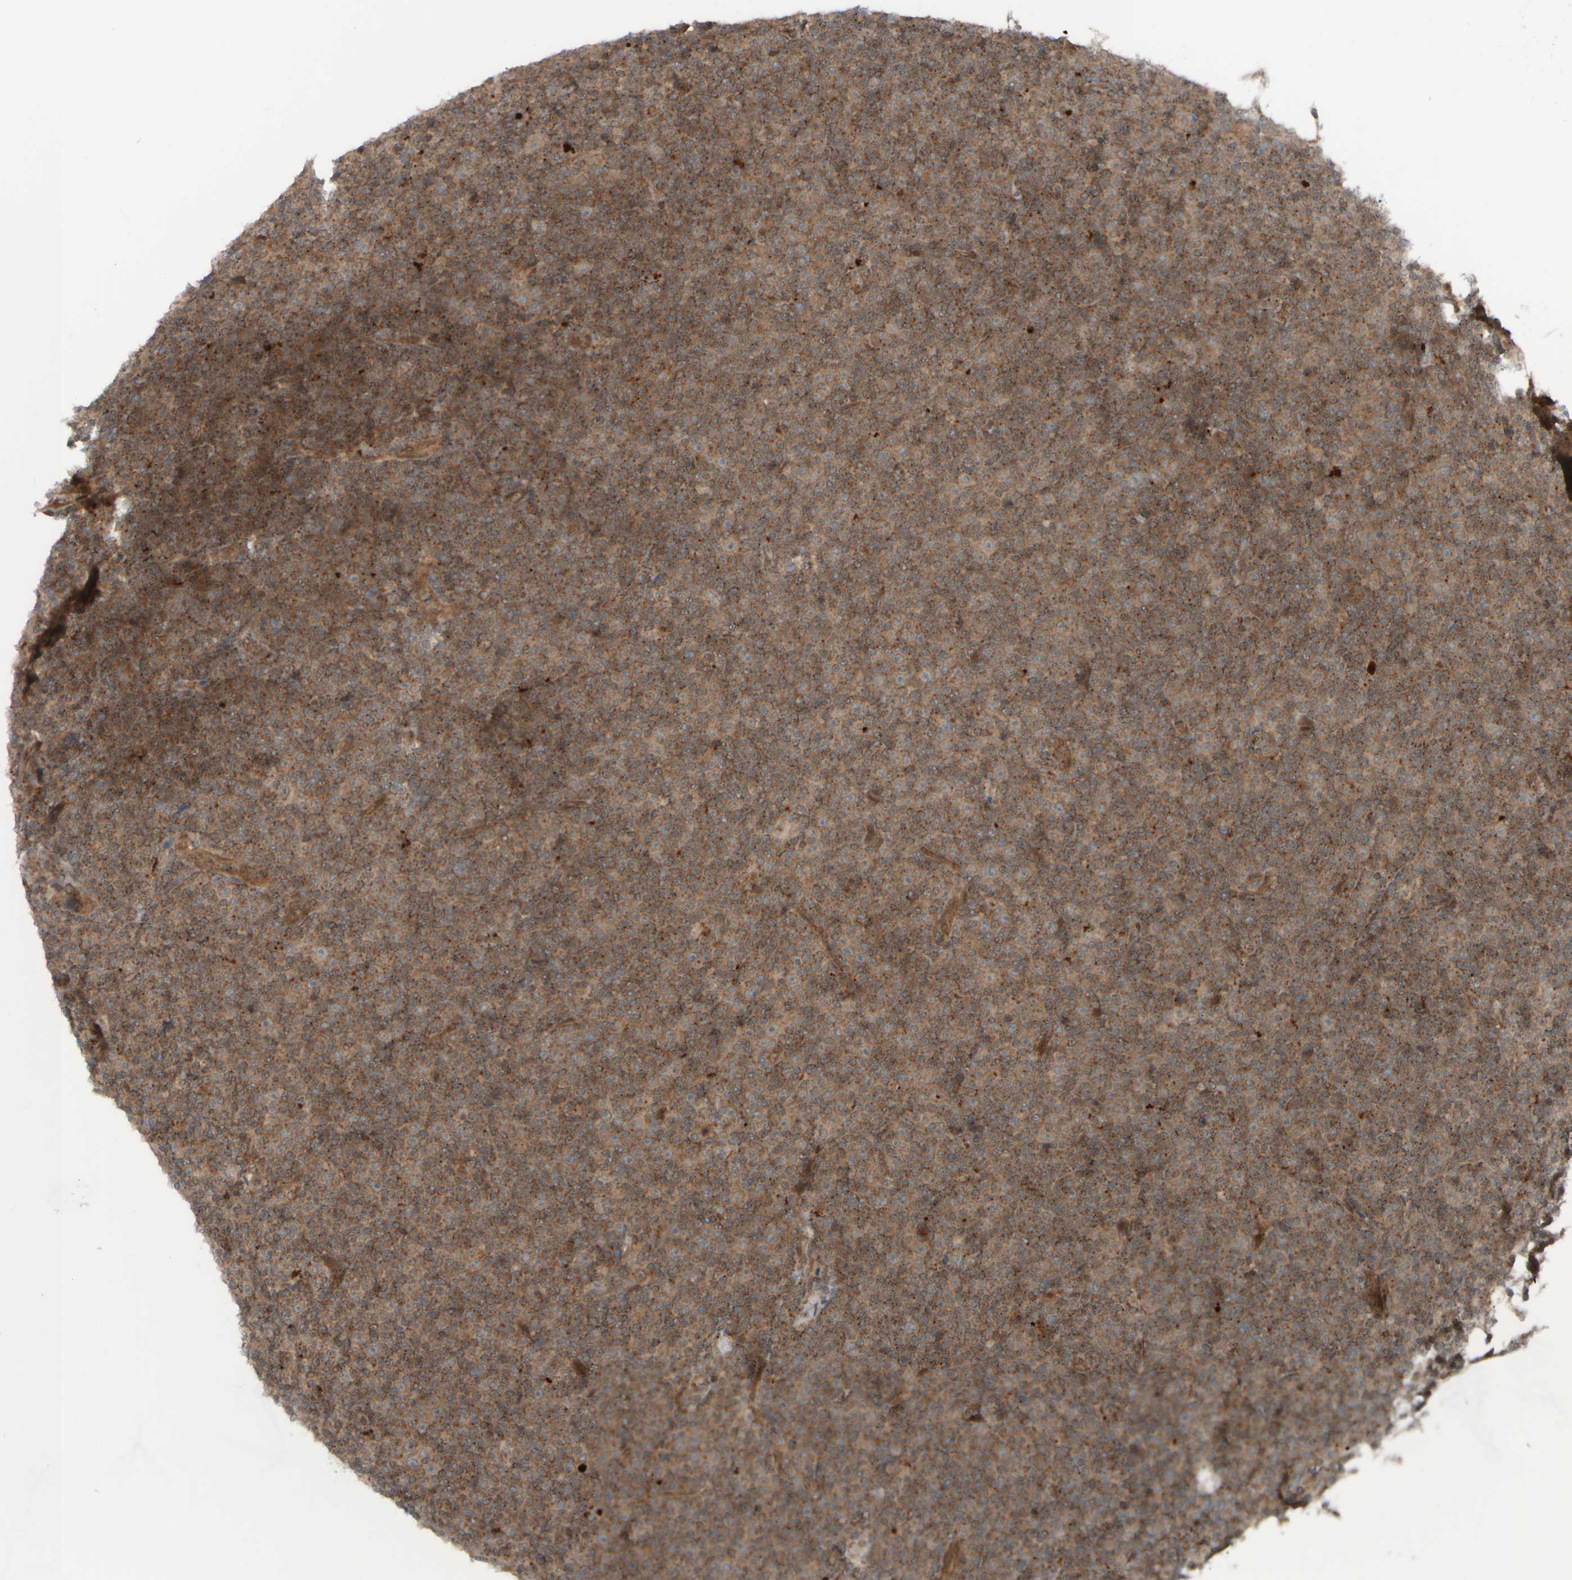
{"staining": {"intensity": "moderate", "quantity": ">75%", "location": "cytoplasmic/membranous"}, "tissue": "lymphoma", "cell_type": "Tumor cells", "image_type": "cancer", "snomed": [{"axis": "morphology", "description": "Malignant lymphoma, non-Hodgkin's type, Low grade"}, {"axis": "topography", "description": "Lymph node"}], "caption": "Tumor cells show moderate cytoplasmic/membranous expression in approximately >75% of cells in low-grade malignant lymphoma, non-Hodgkin's type.", "gene": "GIGYF1", "patient": {"sex": "female", "age": 67}}